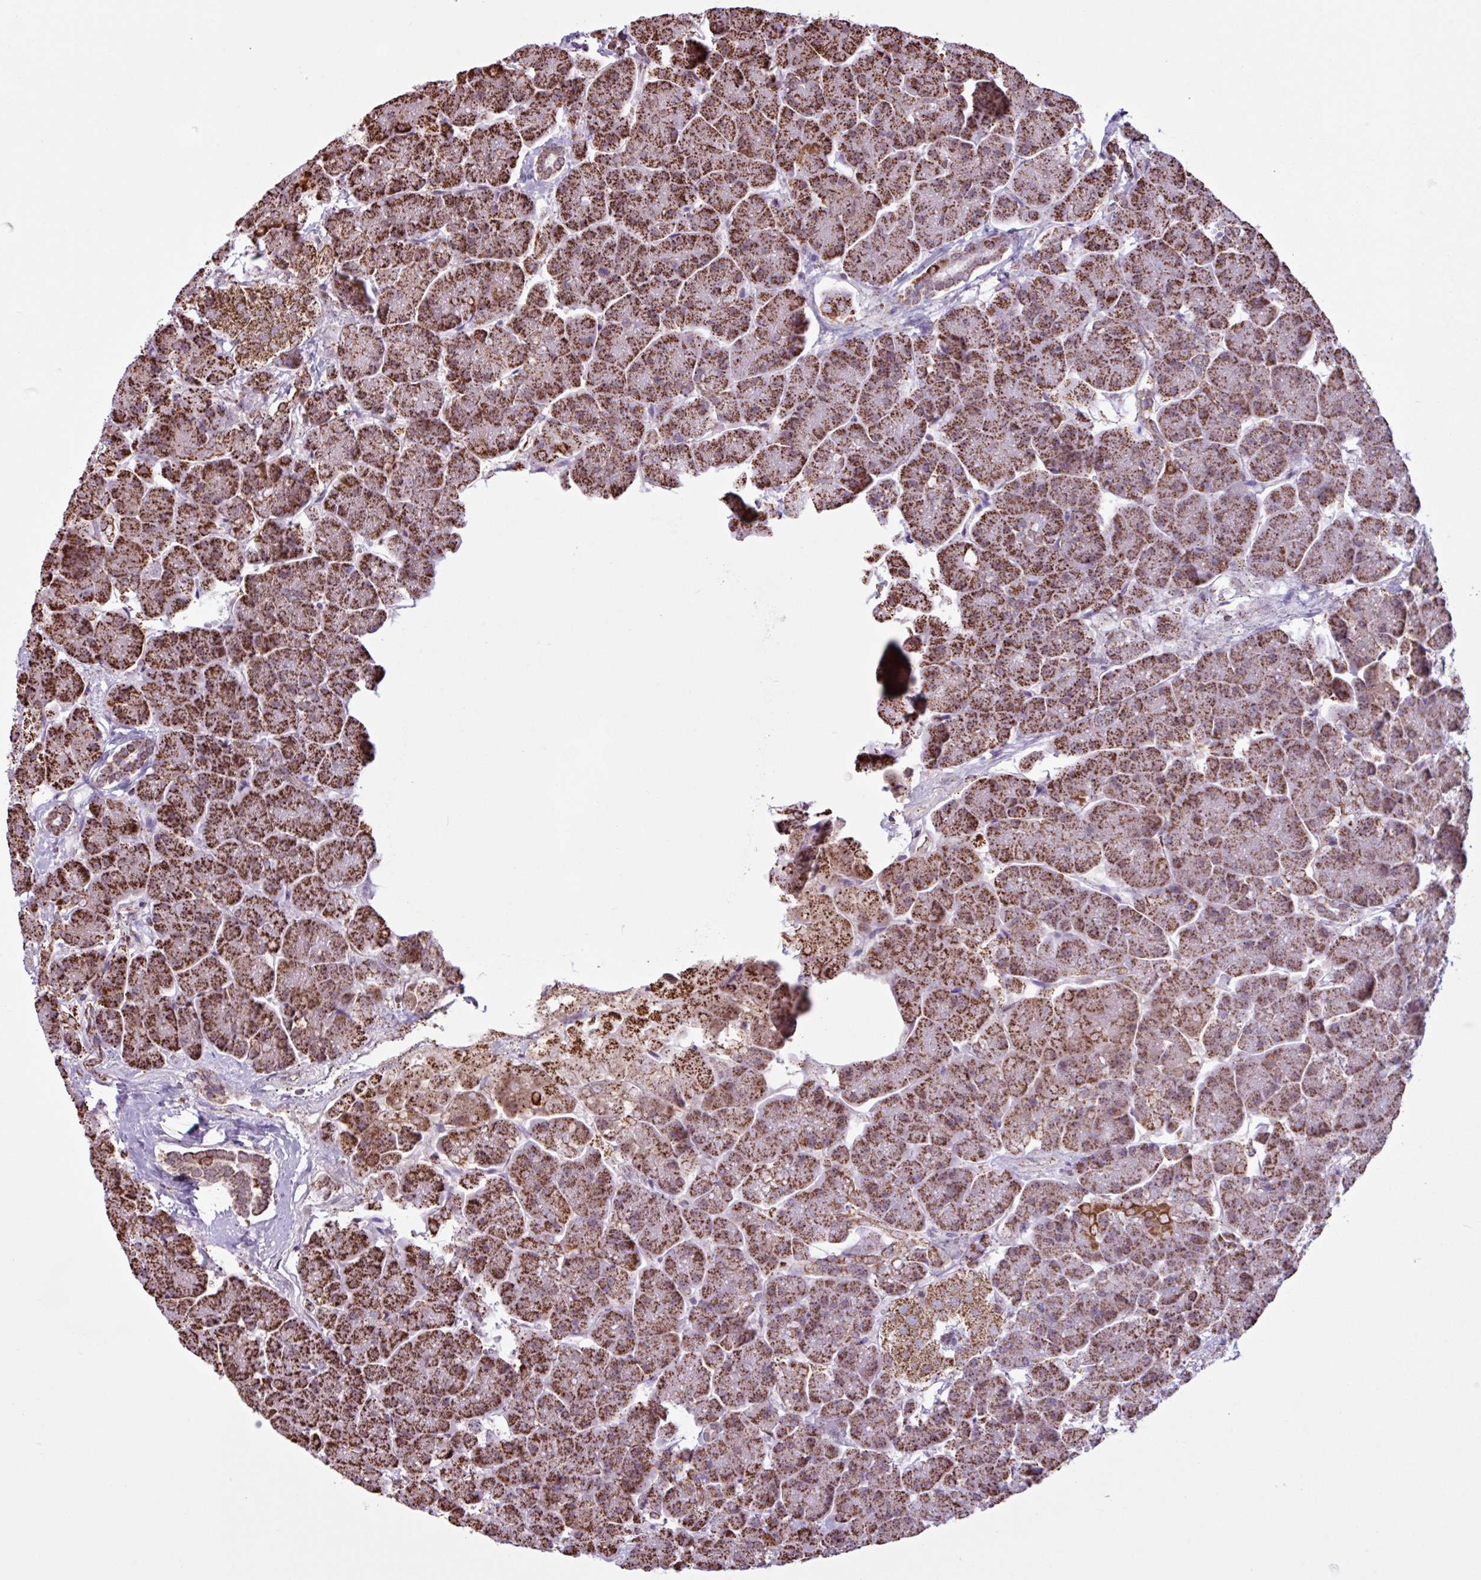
{"staining": {"intensity": "strong", "quantity": "25%-75%", "location": "cytoplasmic/membranous"}, "tissue": "pancreas", "cell_type": "Exocrine glandular cells", "image_type": "normal", "snomed": [{"axis": "morphology", "description": "Normal tissue, NOS"}, {"axis": "topography", "description": "Pancreas"}, {"axis": "topography", "description": "Peripheral nerve tissue"}], "caption": "High-power microscopy captured an immunohistochemistry (IHC) image of normal pancreas, revealing strong cytoplasmic/membranous positivity in approximately 25%-75% of exocrine glandular cells.", "gene": "ALG8", "patient": {"sex": "male", "age": 54}}